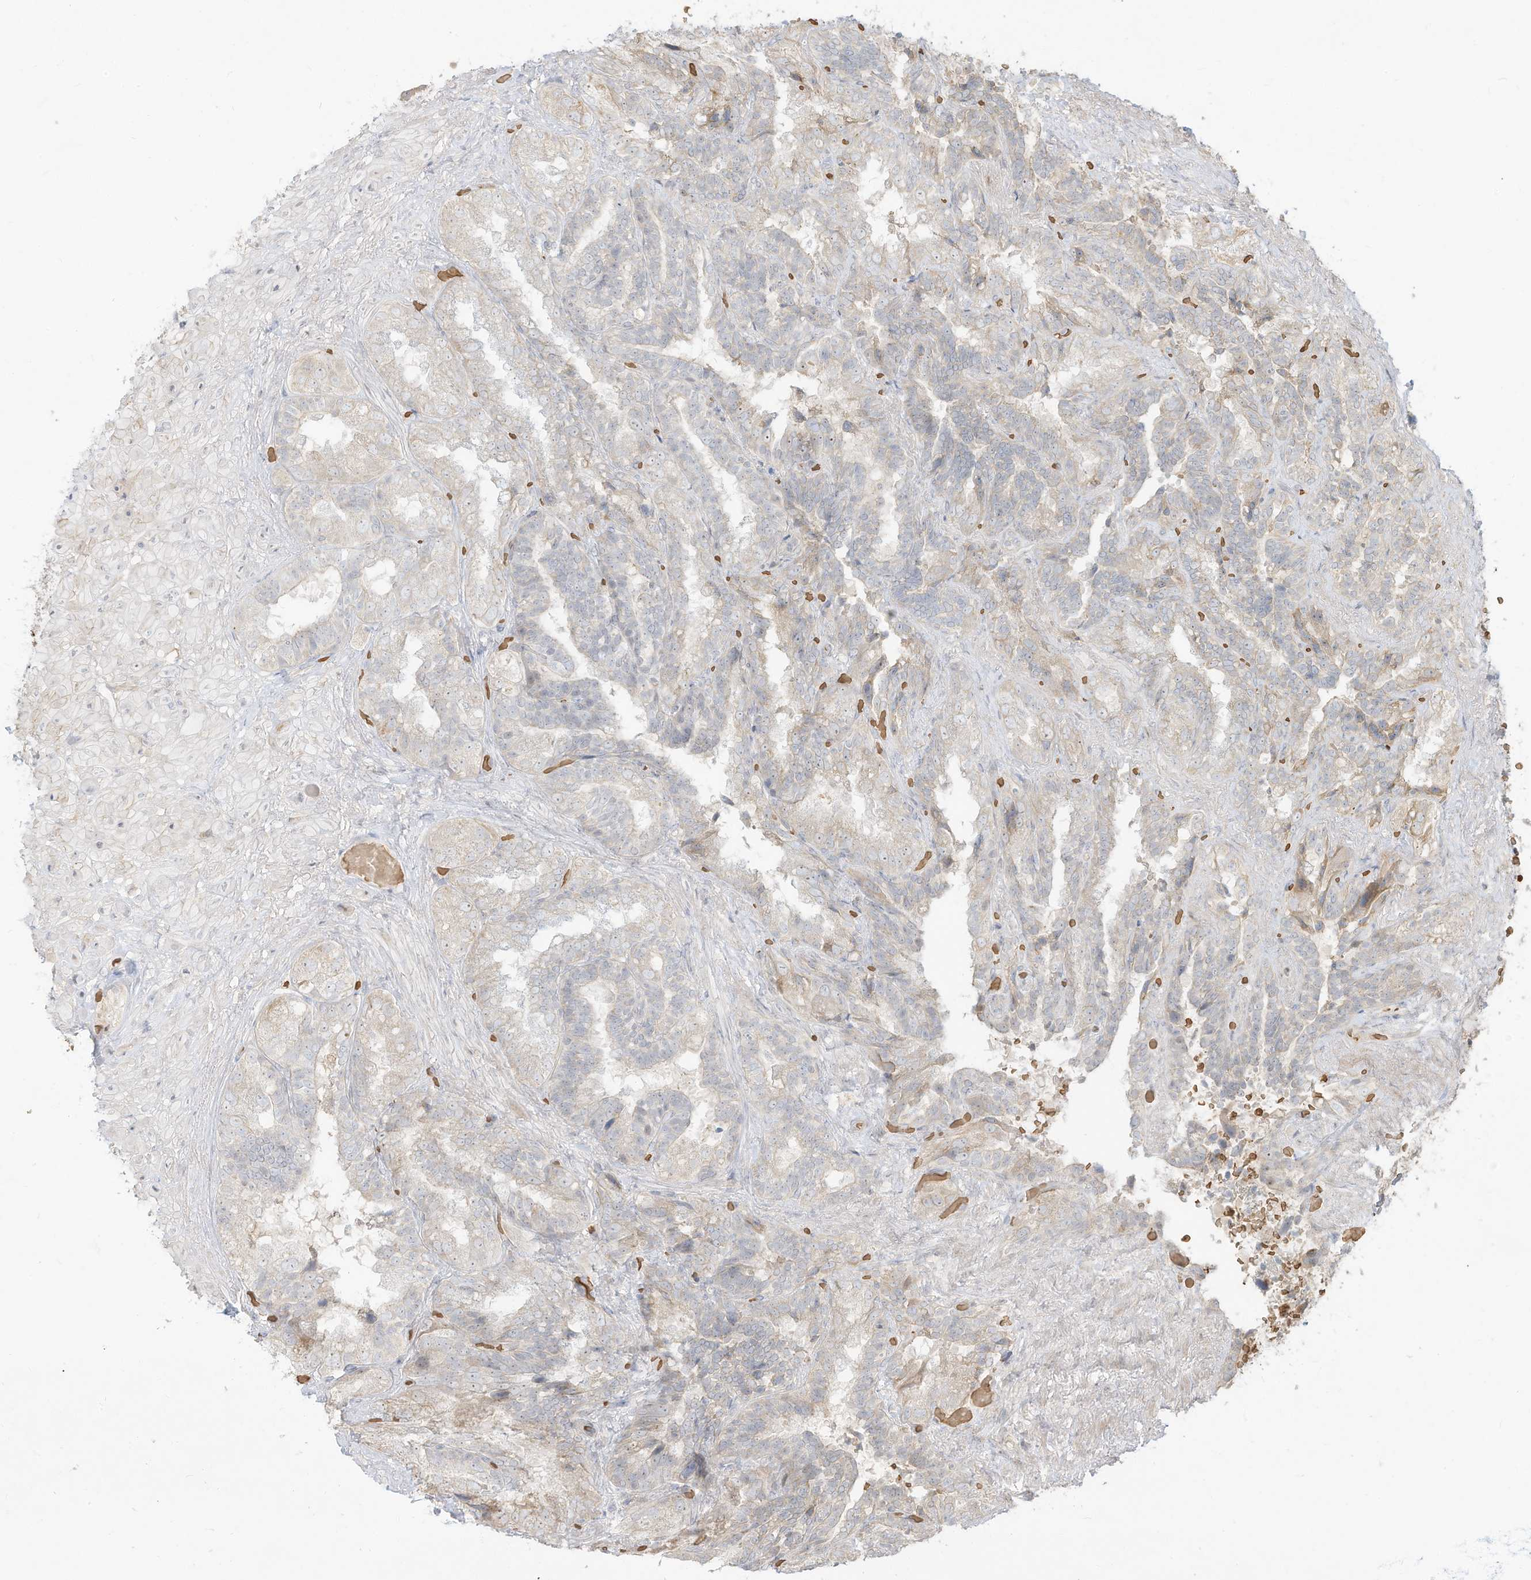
{"staining": {"intensity": "negative", "quantity": "none", "location": "none"}, "tissue": "seminal vesicle", "cell_type": "Glandular cells", "image_type": "normal", "snomed": [{"axis": "morphology", "description": "Normal tissue, NOS"}, {"axis": "topography", "description": "Seminal veicle"}, {"axis": "topography", "description": "Peripheral nerve tissue"}], "caption": "Protein analysis of benign seminal vesicle exhibits no significant expression in glandular cells.", "gene": "OFD1", "patient": {"sex": "male", "age": 63}}